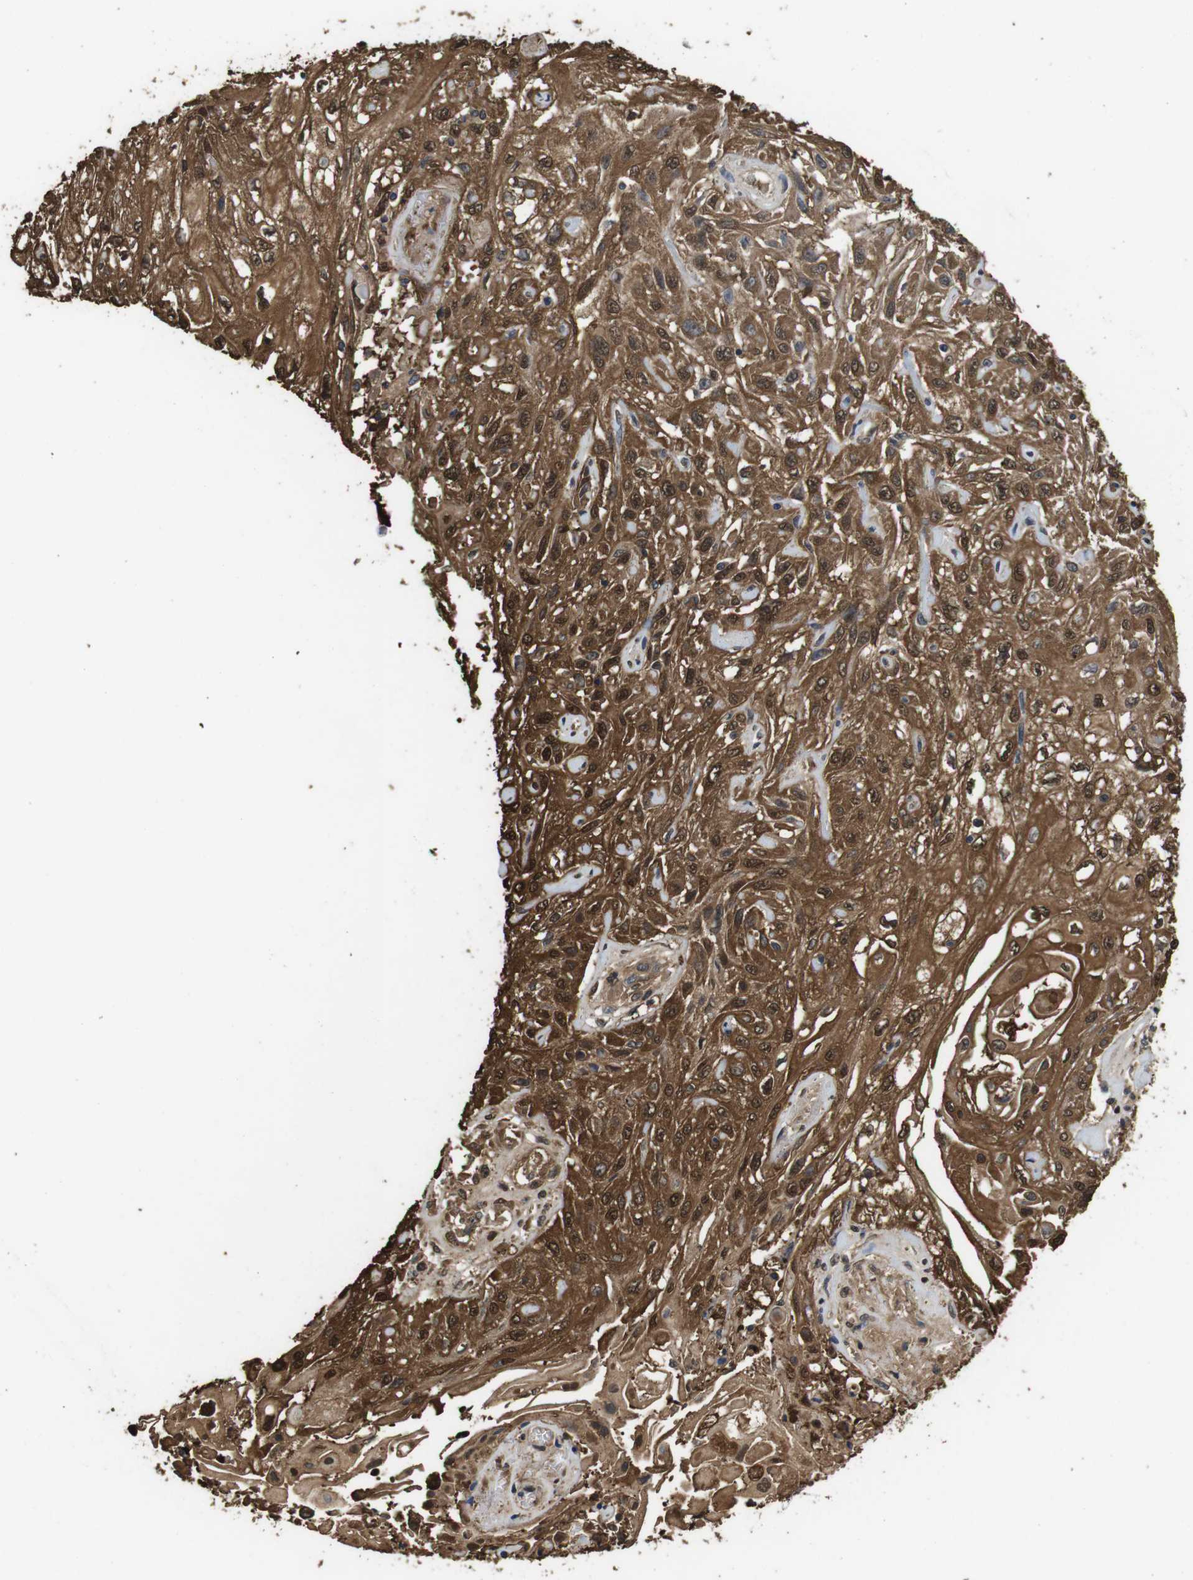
{"staining": {"intensity": "strong", "quantity": ">75%", "location": "cytoplasmic/membranous,nuclear"}, "tissue": "skin cancer", "cell_type": "Tumor cells", "image_type": "cancer", "snomed": [{"axis": "morphology", "description": "Squamous cell carcinoma, NOS"}, {"axis": "topography", "description": "Skin"}], "caption": "Immunohistochemical staining of squamous cell carcinoma (skin) exhibits strong cytoplasmic/membranous and nuclear protein staining in approximately >75% of tumor cells.", "gene": "LDHA", "patient": {"sex": "male", "age": 75}}